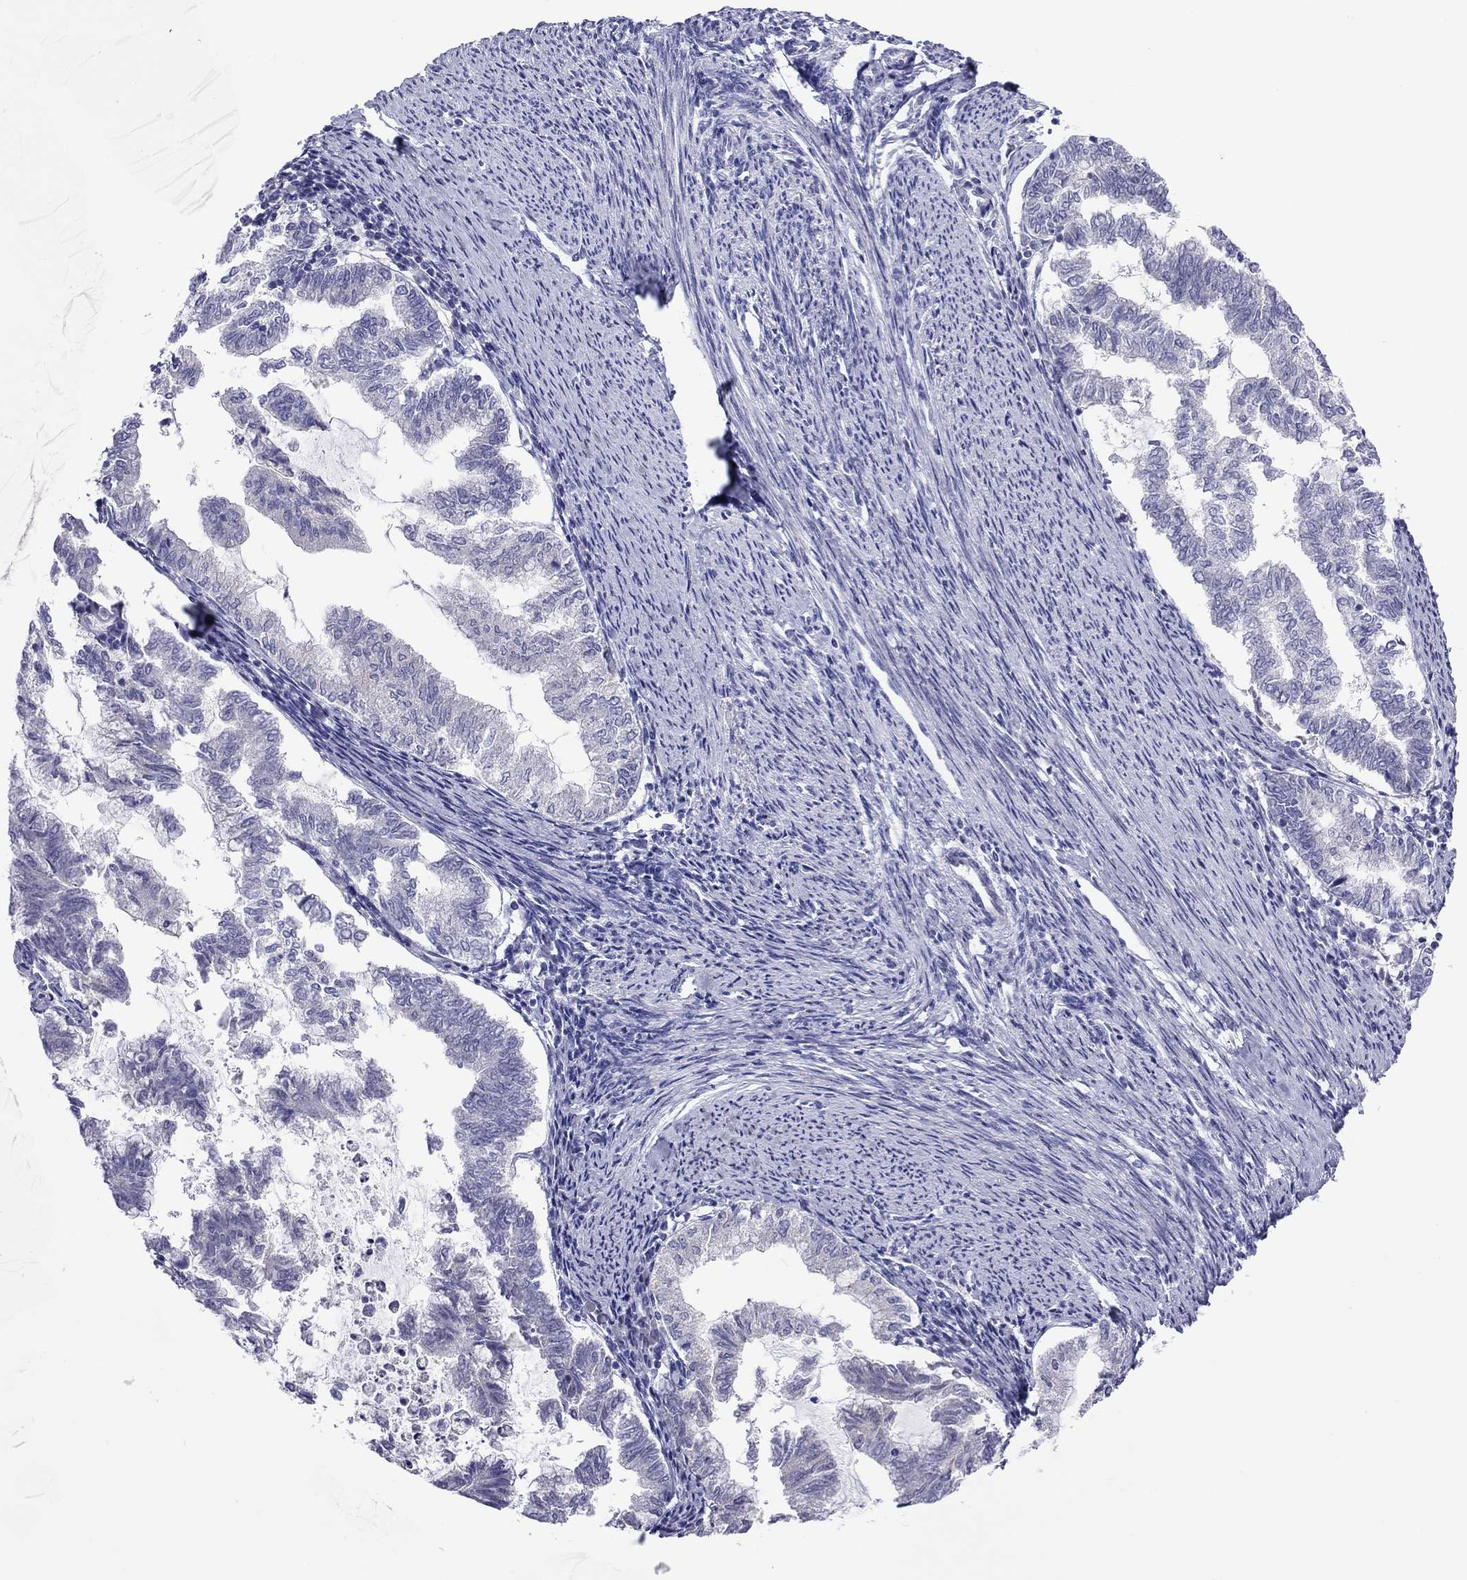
{"staining": {"intensity": "negative", "quantity": "none", "location": "none"}, "tissue": "endometrial cancer", "cell_type": "Tumor cells", "image_type": "cancer", "snomed": [{"axis": "morphology", "description": "Adenocarcinoma, NOS"}, {"axis": "topography", "description": "Endometrium"}], "caption": "Immunohistochemical staining of endometrial cancer (adenocarcinoma) reveals no significant expression in tumor cells.", "gene": "MGAT4C", "patient": {"sex": "female", "age": 79}}